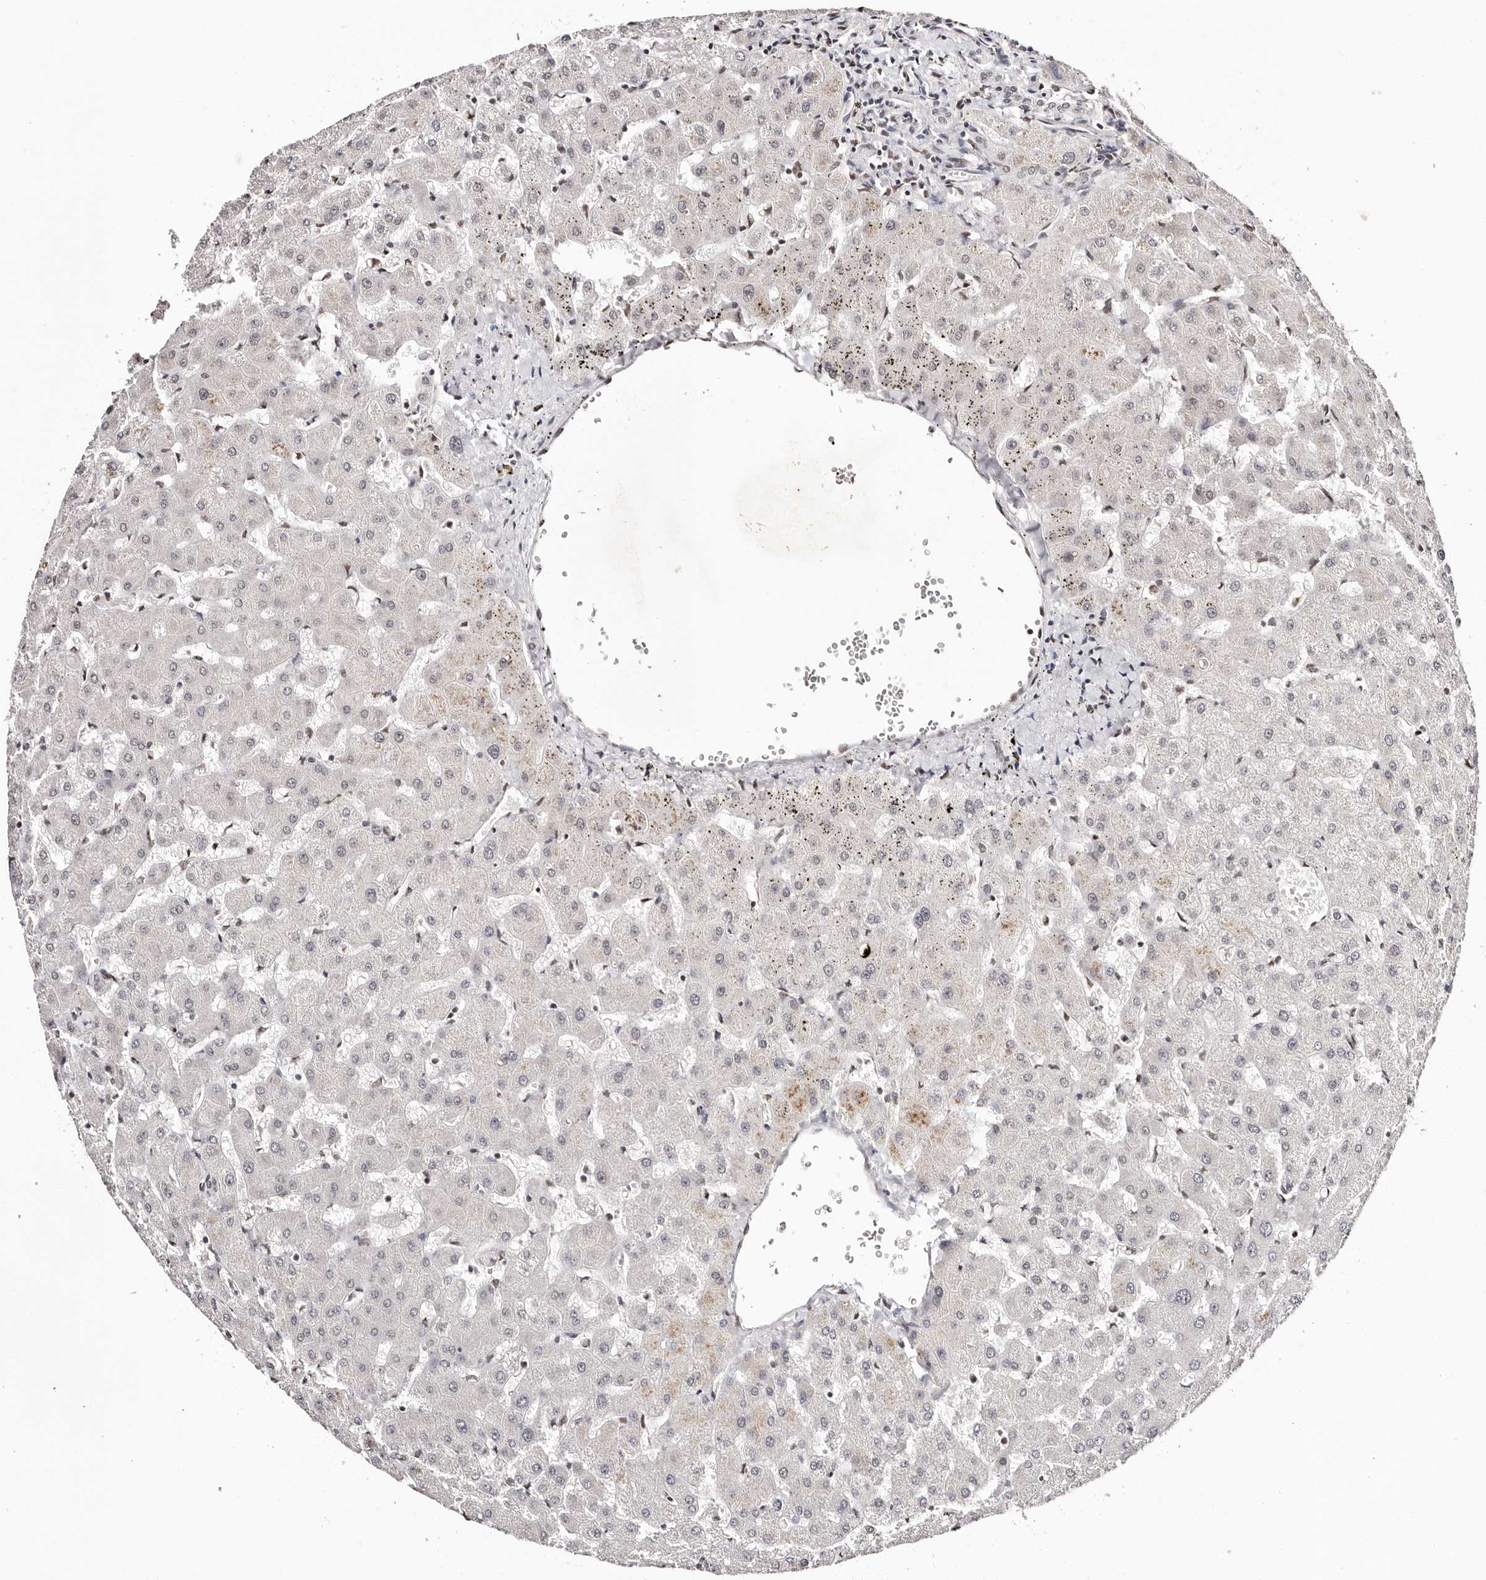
{"staining": {"intensity": "negative", "quantity": "none", "location": "none"}, "tissue": "liver", "cell_type": "Cholangiocytes", "image_type": "normal", "snomed": [{"axis": "morphology", "description": "Normal tissue, NOS"}, {"axis": "topography", "description": "Liver"}], "caption": "Cholangiocytes are negative for protein expression in benign human liver. (Brightfield microscopy of DAB (3,3'-diaminobenzidine) immunohistochemistry at high magnification).", "gene": "BICRAL", "patient": {"sex": "female", "age": 63}}